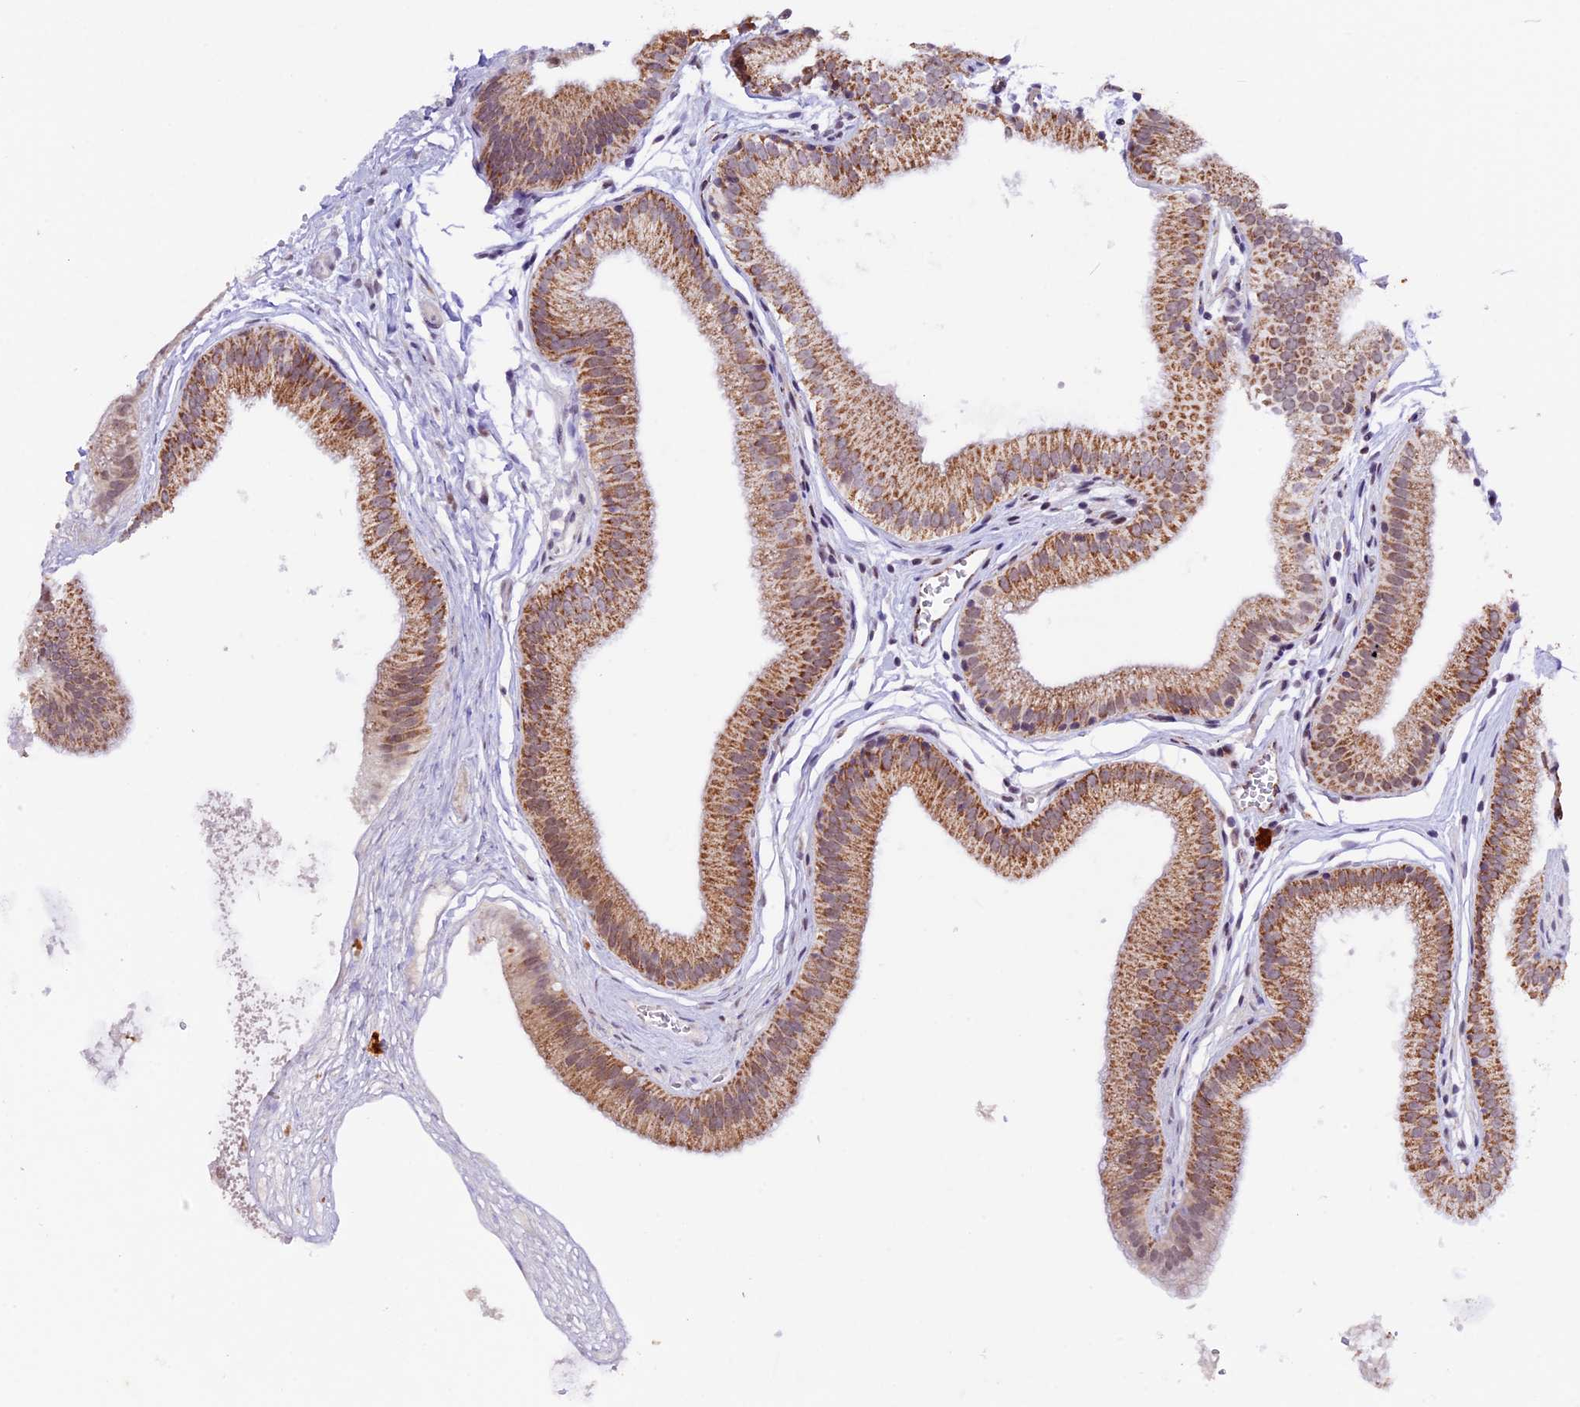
{"staining": {"intensity": "moderate", "quantity": "25%-75%", "location": "cytoplasmic/membranous"}, "tissue": "gallbladder", "cell_type": "Glandular cells", "image_type": "normal", "snomed": [{"axis": "morphology", "description": "Normal tissue, NOS"}, {"axis": "topography", "description": "Gallbladder"}], "caption": "A brown stain shows moderate cytoplasmic/membranous positivity of a protein in glandular cells of unremarkable human gallbladder. (DAB IHC with brightfield microscopy, high magnification).", "gene": "TFAM", "patient": {"sex": "female", "age": 54}}